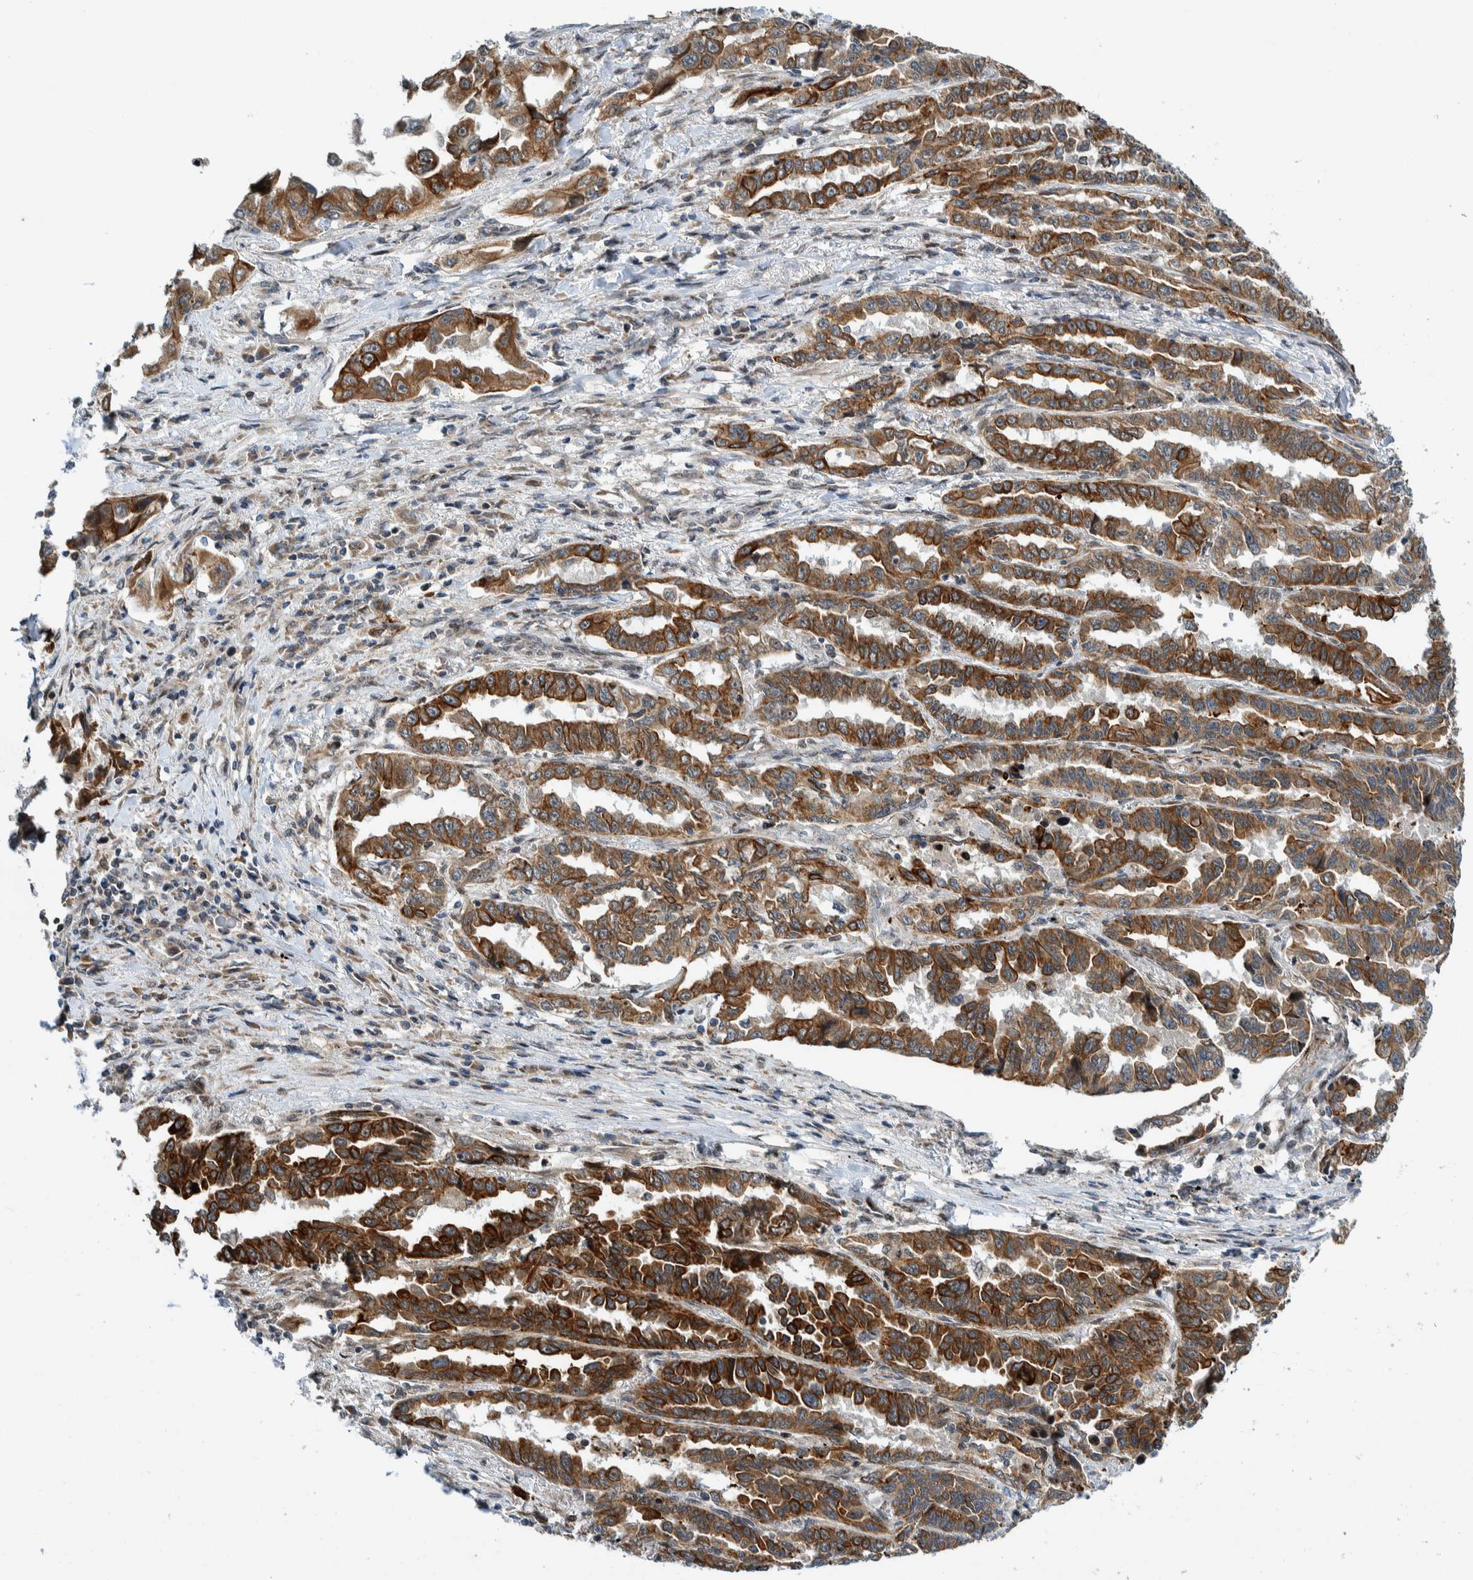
{"staining": {"intensity": "strong", "quantity": ">75%", "location": "cytoplasmic/membranous"}, "tissue": "lung cancer", "cell_type": "Tumor cells", "image_type": "cancer", "snomed": [{"axis": "morphology", "description": "Adenocarcinoma, NOS"}, {"axis": "topography", "description": "Lung"}], "caption": "Lung adenocarcinoma tissue reveals strong cytoplasmic/membranous positivity in approximately >75% of tumor cells", "gene": "CCDC57", "patient": {"sex": "female", "age": 51}}